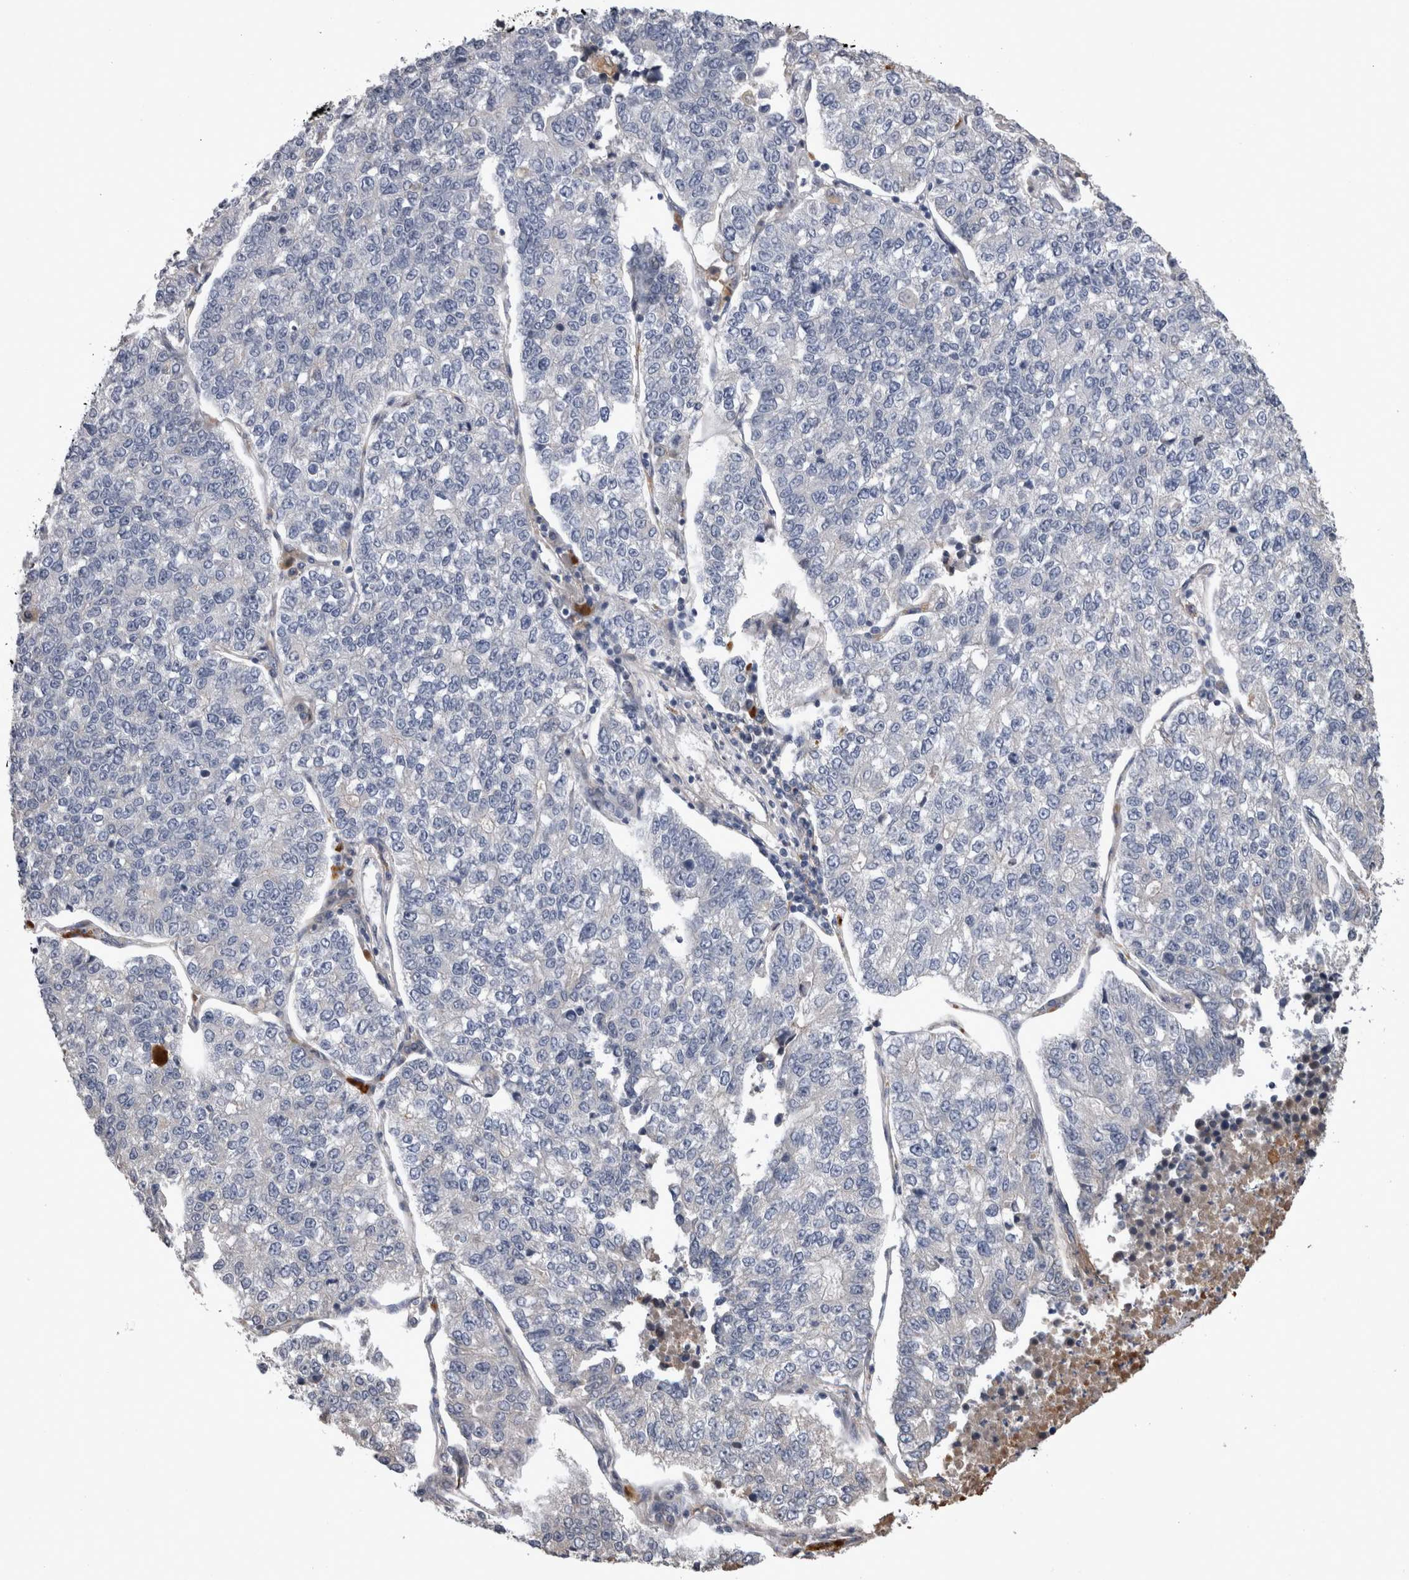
{"staining": {"intensity": "negative", "quantity": "none", "location": "none"}, "tissue": "lung cancer", "cell_type": "Tumor cells", "image_type": "cancer", "snomed": [{"axis": "morphology", "description": "Adenocarcinoma, NOS"}, {"axis": "topography", "description": "Lung"}], "caption": "This is an immunohistochemistry photomicrograph of human adenocarcinoma (lung). There is no staining in tumor cells.", "gene": "STC1", "patient": {"sex": "male", "age": 49}}